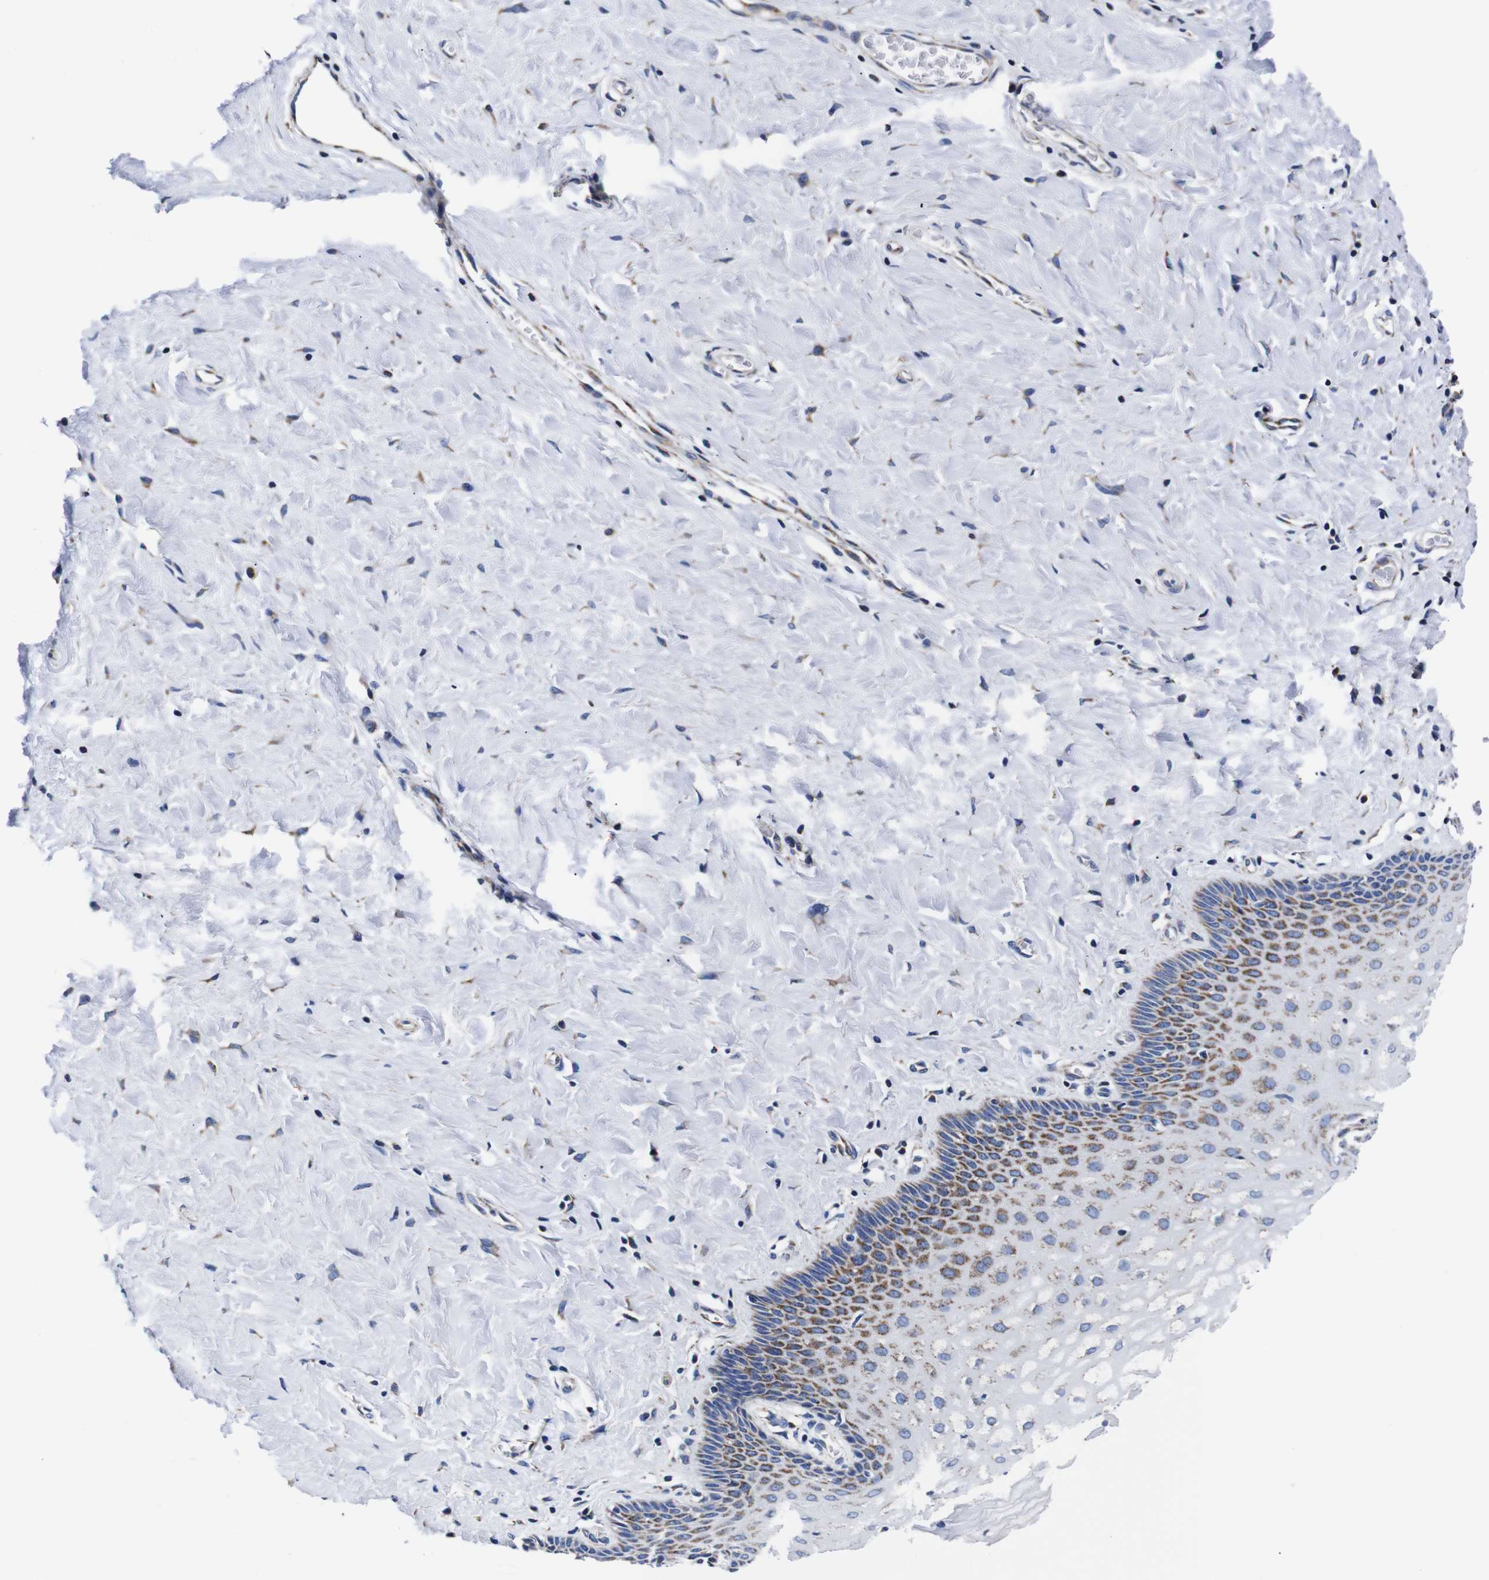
{"staining": {"intensity": "moderate", "quantity": ">75%", "location": "cytoplasmic/membranous"}, "tissue": "cervix", "cell_type": "Glandular cells", "image_type": "normal", "snomed": [{"axis": "morphology", "description": "Normal tissue, NOS"}, {"axis": "topography", "description": "Cervix"}], "caption": "The photomicrograph reveals a brown stain indicating the presence of a protein in the cytoplasmic/membranous of glandular cells in cervix. The staining was performed using DAB to visualize the protein expression in brown, while the nuclei were stained in blue with hematoxylin (Magnification: 20x).", "gene": "FKBP9", "patient": {"sex": "female", "age": 55}}